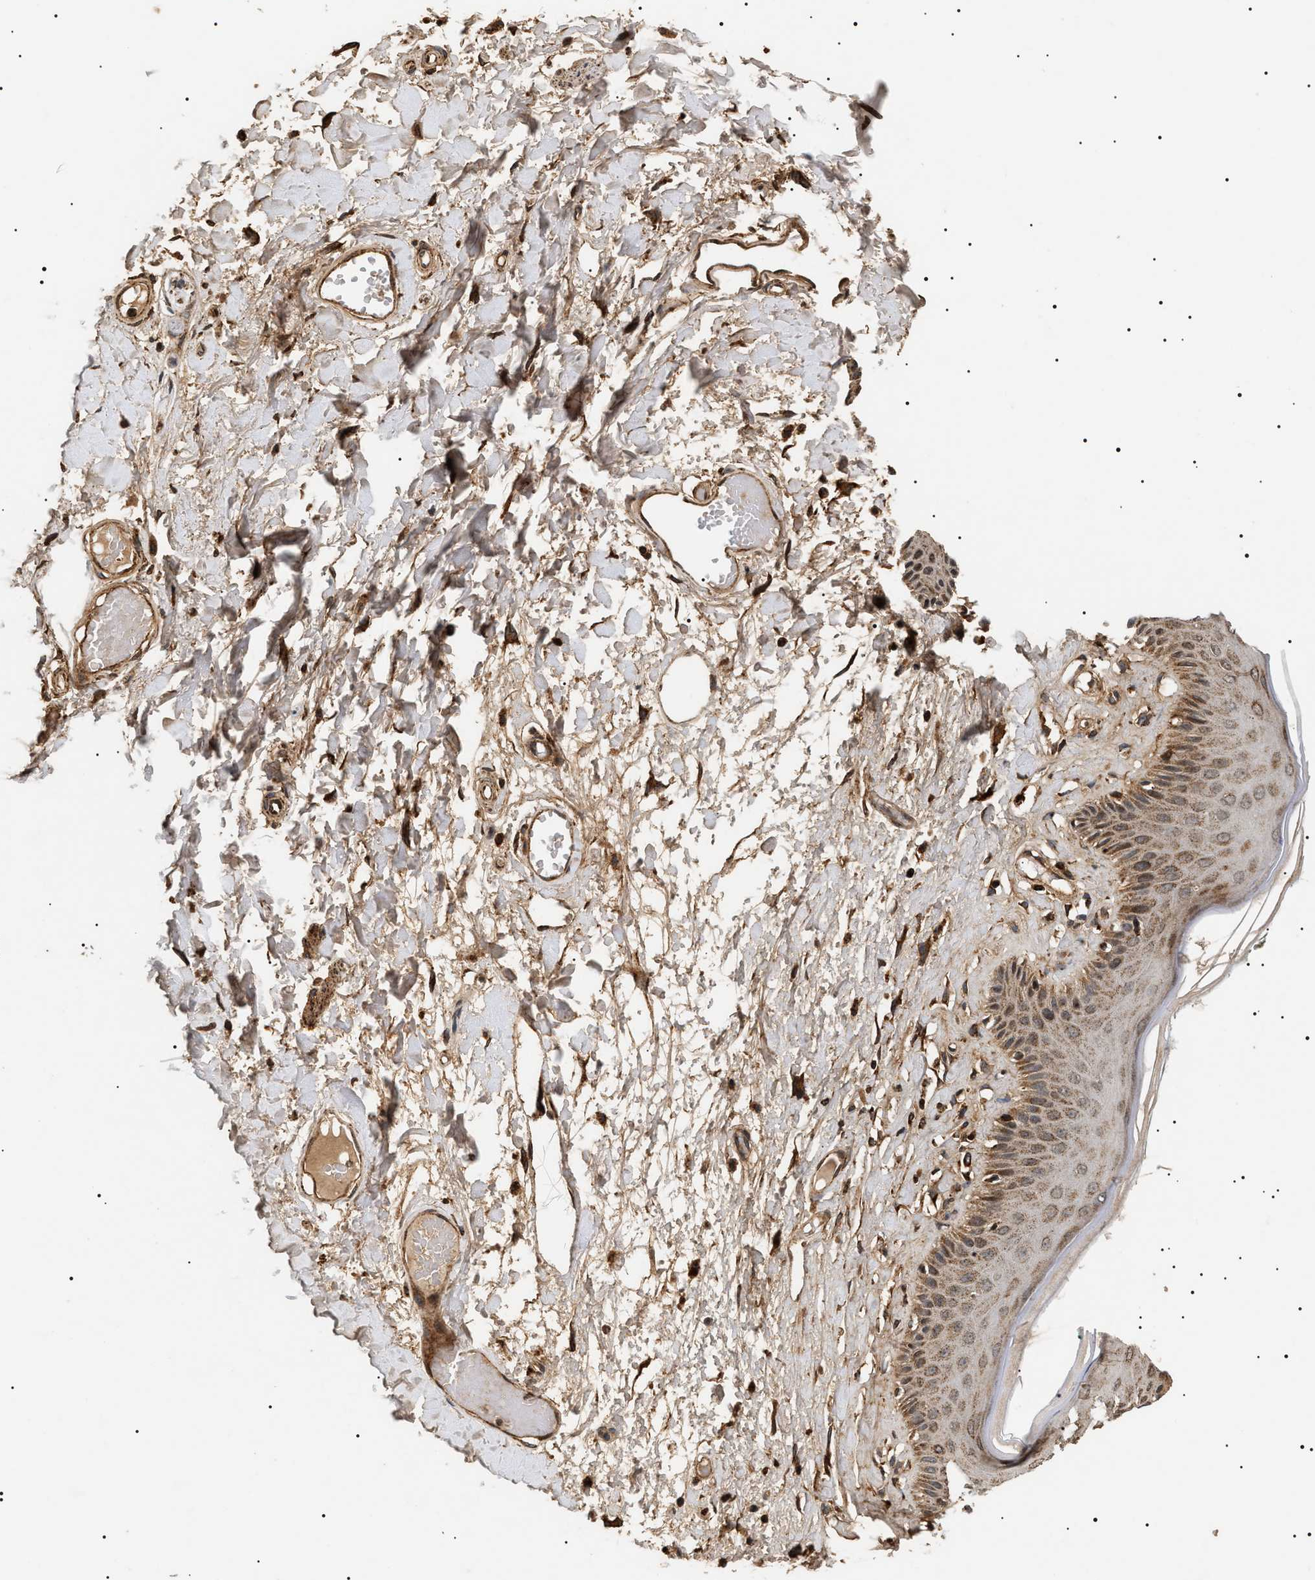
{"staining": {"intensity": "moderate", "quantity": ">75%", "location": "cytoplasmic/membranous"}, "tissue": "skin", "cell_type": "Epidermal cells", "image_type": "normal", "snomed": [{"axis": "morphology", "description": "Normal tissue, NOS"}, {"axis": "topography", "description": "Vulva"}], "caption": "High-magnification brightfield microscopy of unremarkable skin stained with DAB (brown) and counterstained with hematoxylin (blue). epidermal cells exhibit moderate cytoplasmic/membranous expression is present in about>75% of cells. Using DAB (brown) and hematoxylin (blue) stains, captured at high magnification using brightfield microscopy.", "gene": "ZBTB26", "patient": {"sex": "female", "age": 73}}